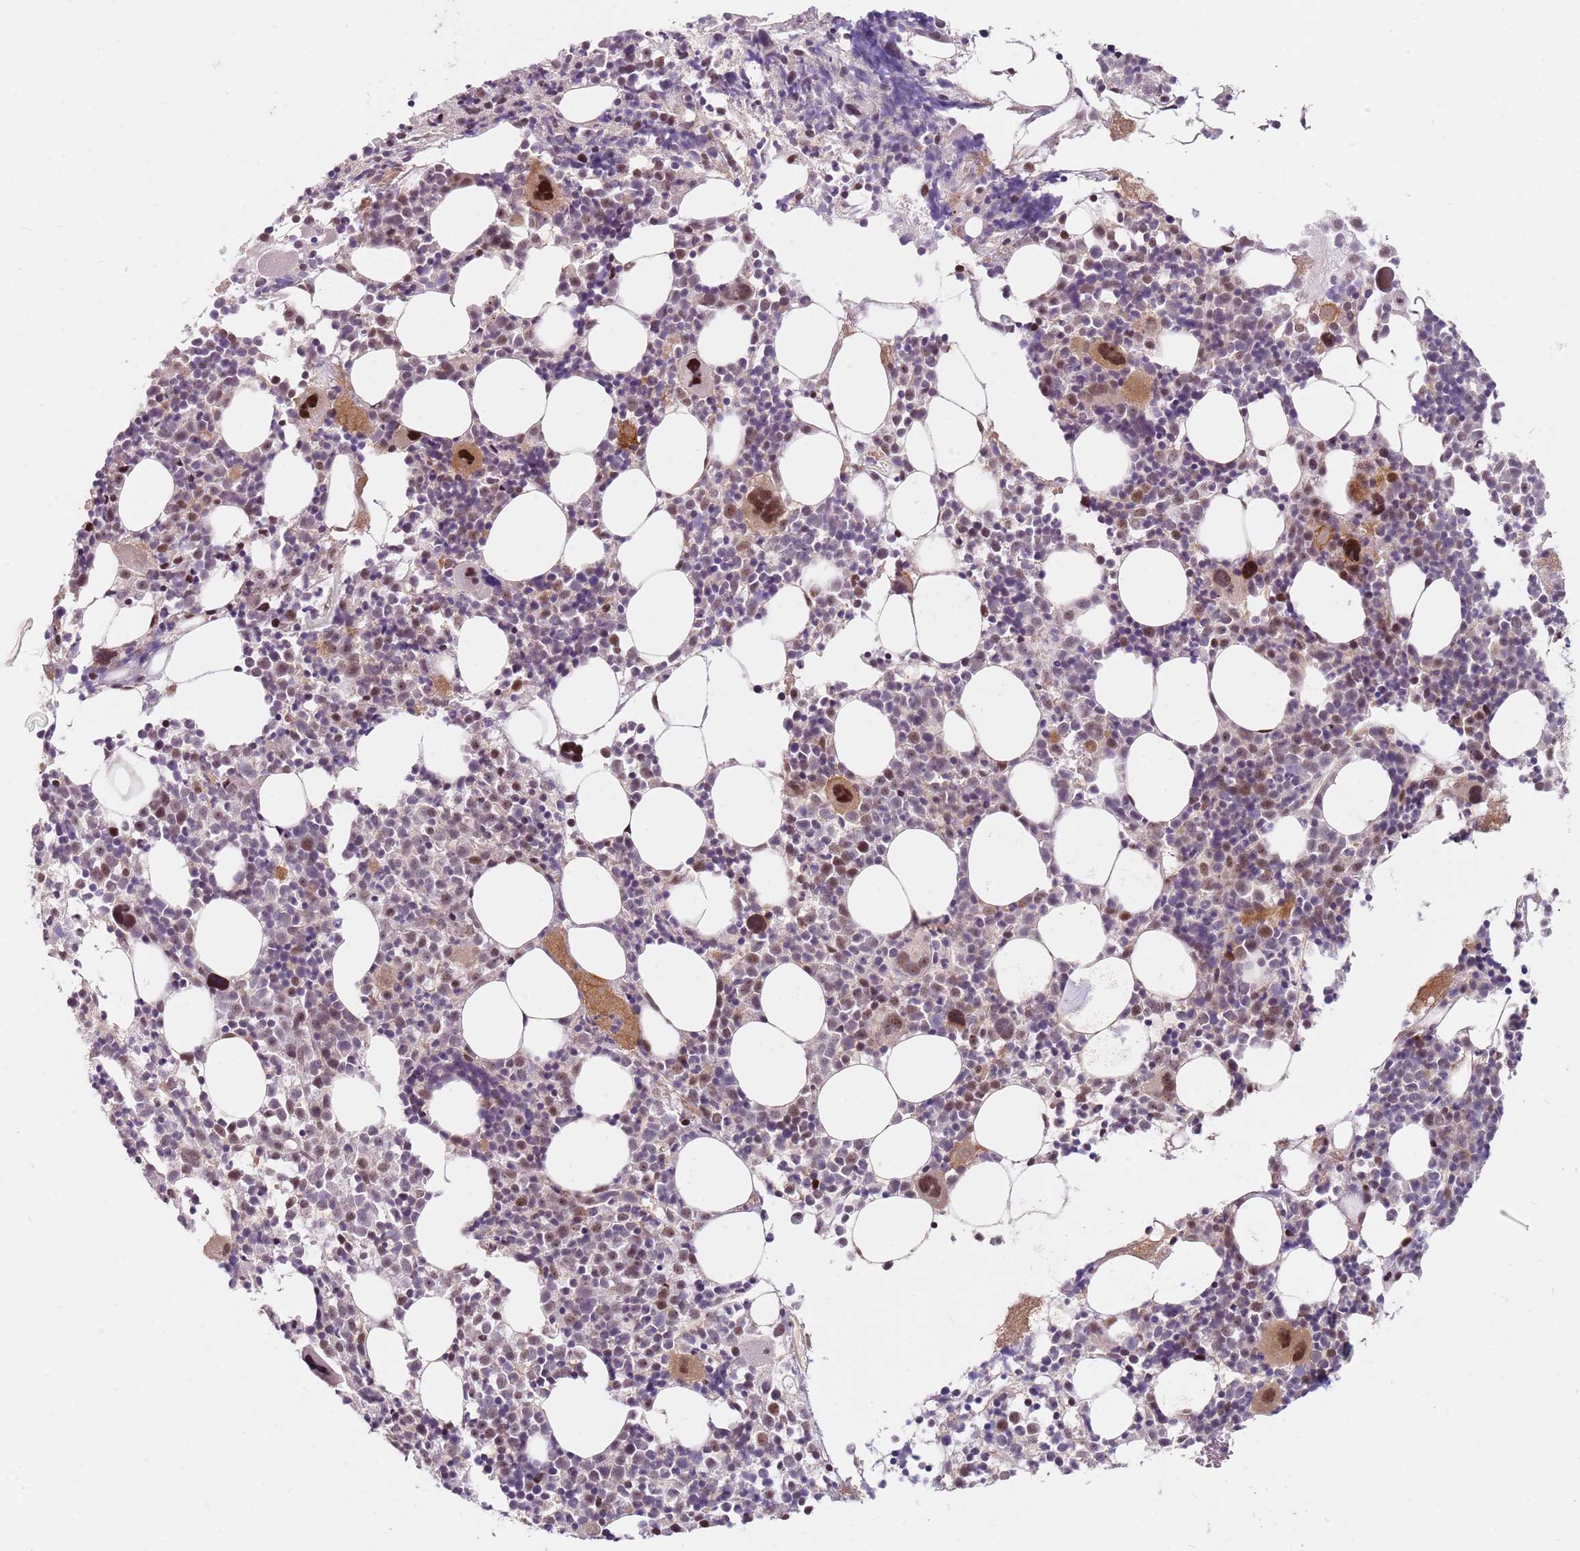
{"staining": {"intensity": "strong", "quantity": "<25%", "location": "cytoplasmic/membranous,nuclear"}, "tissue": "bone marrow", "cell_type": "Hematopoietic cells", "image_type": "normal", "snomed": [{"axis": "morphology", "description": "Normal tissue, NOS"}, {"axis": "topography", "description": "Bone marrow"}], "caption": "This is an image of immunohistochemistry staining of unremarkable bone marrow, which shows strong positivity in the cytoplasmic/membranous,nuclear of hematopoietic cells.", "gene": "LGALSL", "patient": {"sex": "female", "age": 48}}